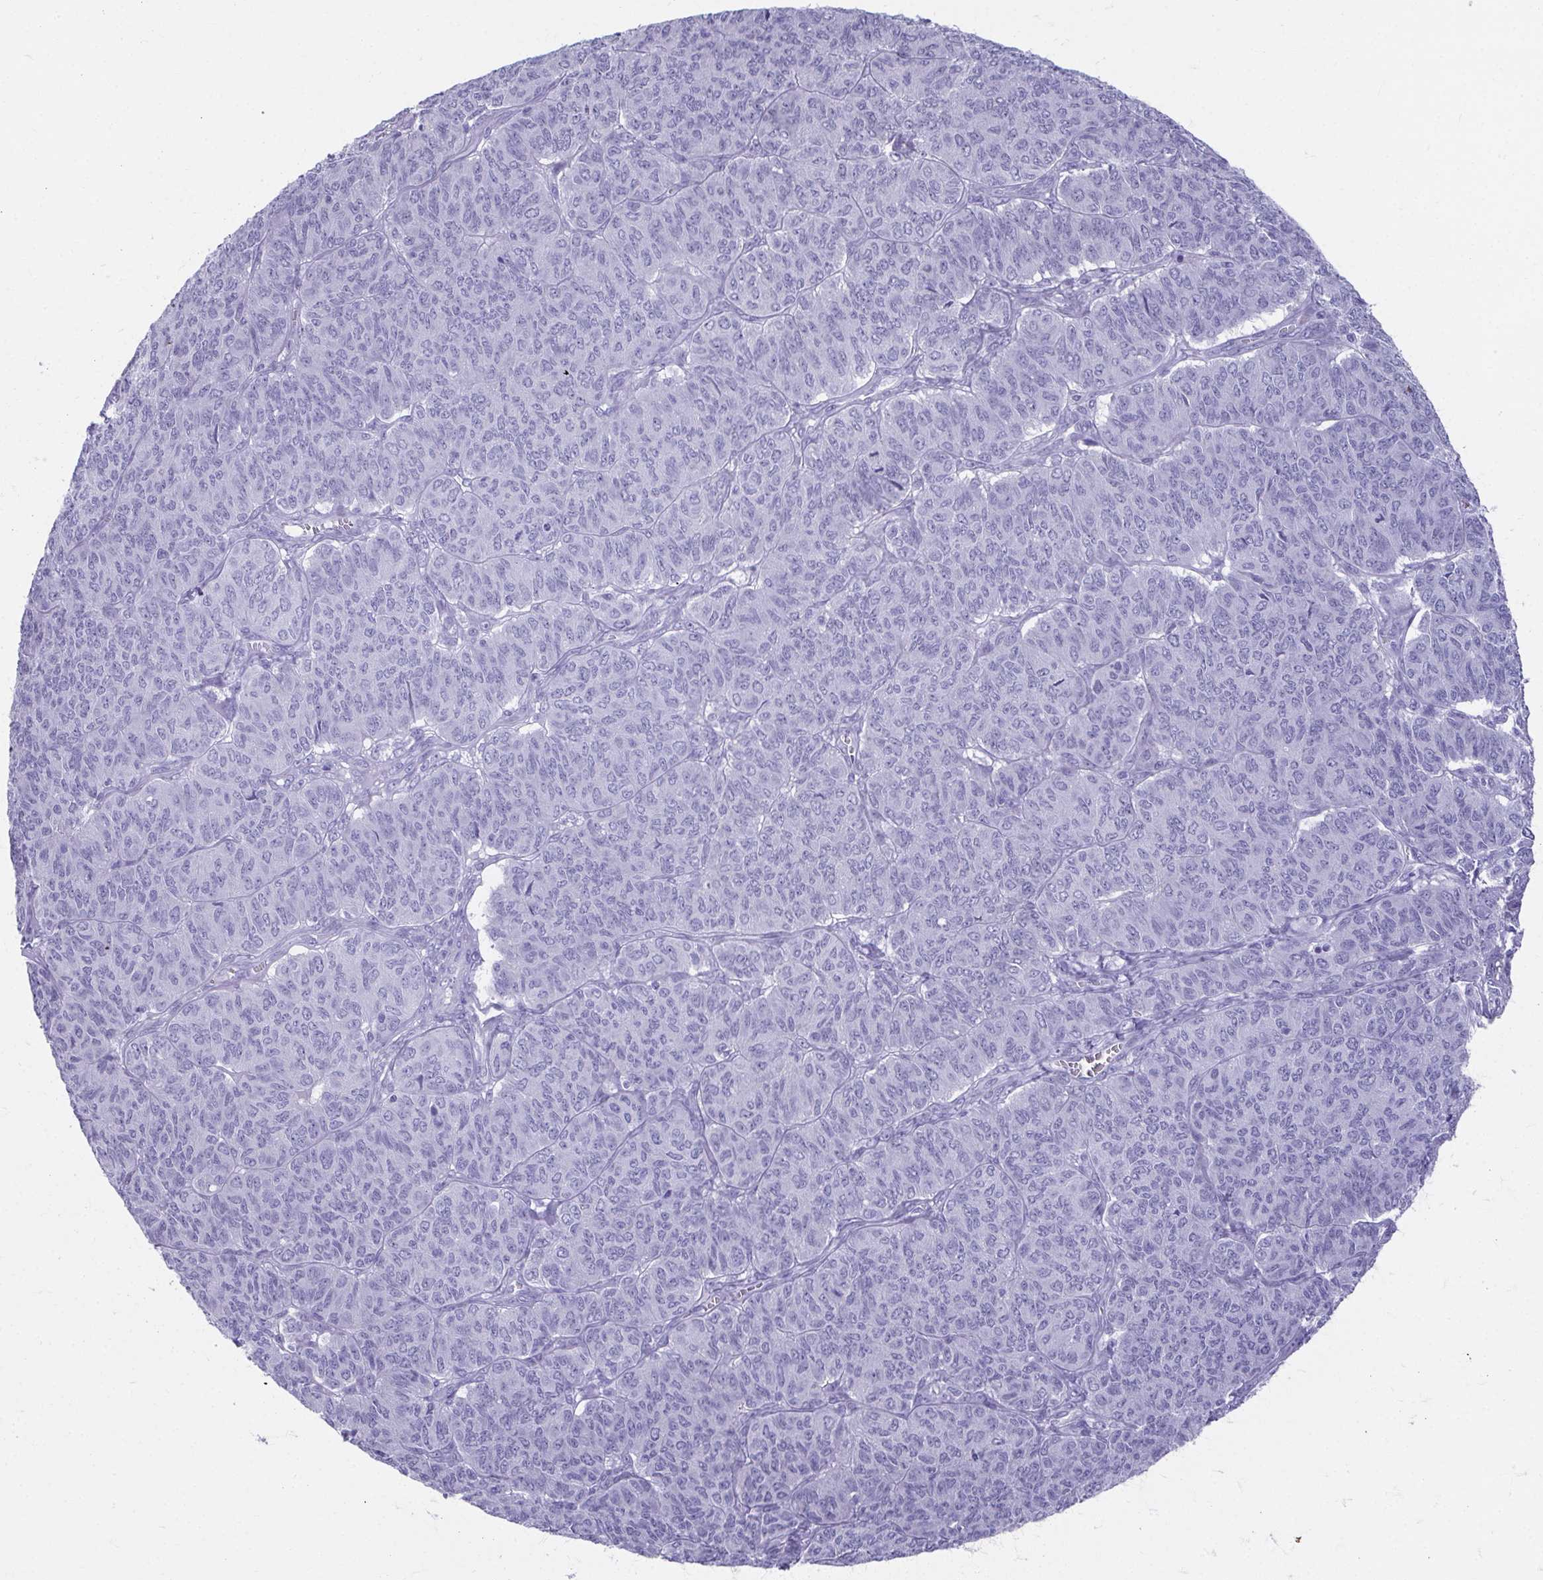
{"staining": {"intensity": "negative", "quantity": "none", "location": "none"}, "tissue": "ovarian cancer", "cell_type": "Tumor cells", "image_type": "cancer", "snomed": [{"axis": "morphology", "description": "Carcinoma, endometroid"}, {"axis": "topography", "description": "Ovary"}], "caption": "The immunohistochemistry (IHC) micrograph has no significant positivity in tumor cells of ovarian endometroid carcinoma tissue.", "gene": "GHRL", "patient": {"sex": "female", "age": 80}}